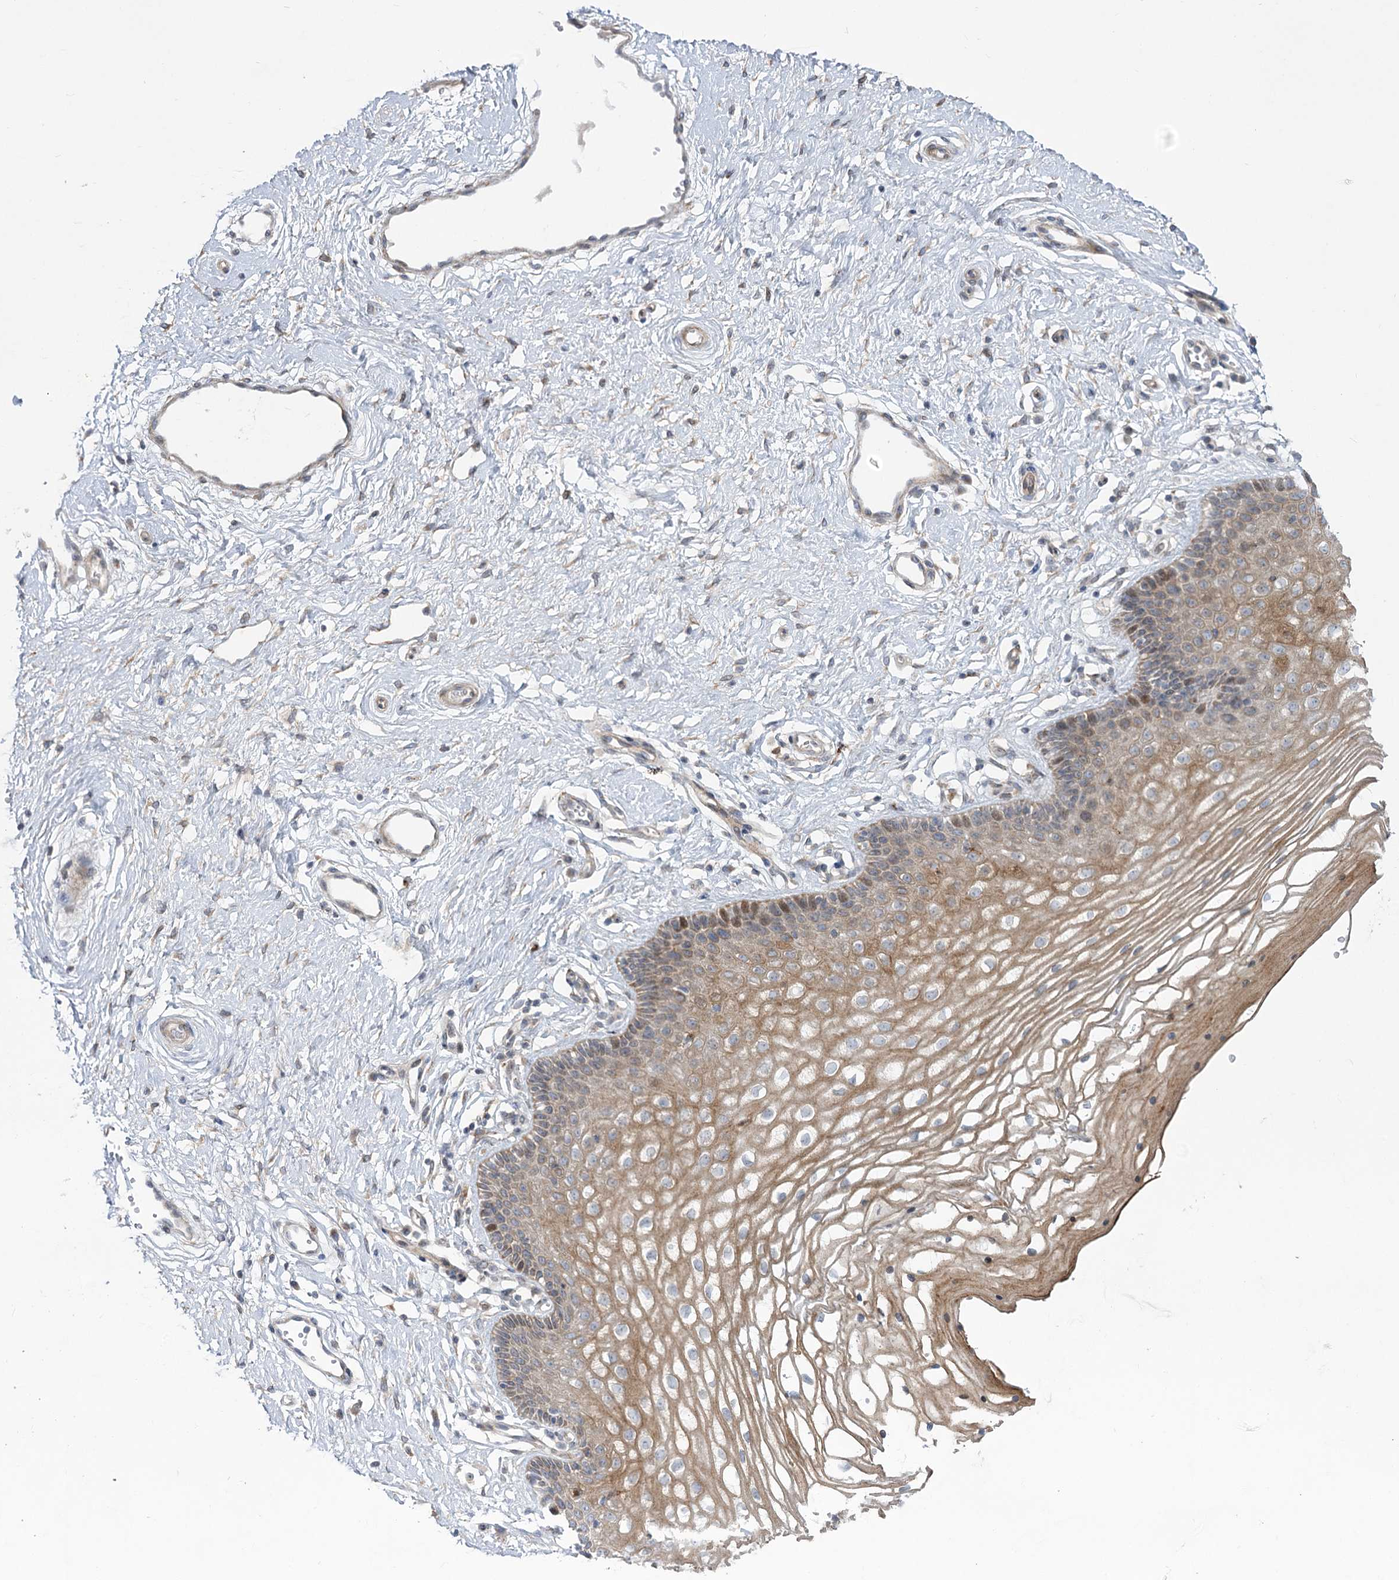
{"staining": {"intensity": "moderate", "quantity": "25%-75%", "location": "cytoplasmic/membranous"}, "tissue": "vagina", "cell_type": "Squamous epithelial cells", "image_type": "normal", "snomed": [{"axis": "morphology", "description": "Normal tissue, NOS"}, {"axis": "topography", "description": "Vagina"}], "caption": "Immunohistochemical staining of normal vagina reveals moderate cytoplasmic/membranous protein staining in approximately 25%-75% of squamous epithelial cells.", "gene": "SH3BP5L", "patient": {"sex": "female", "age": 46}}